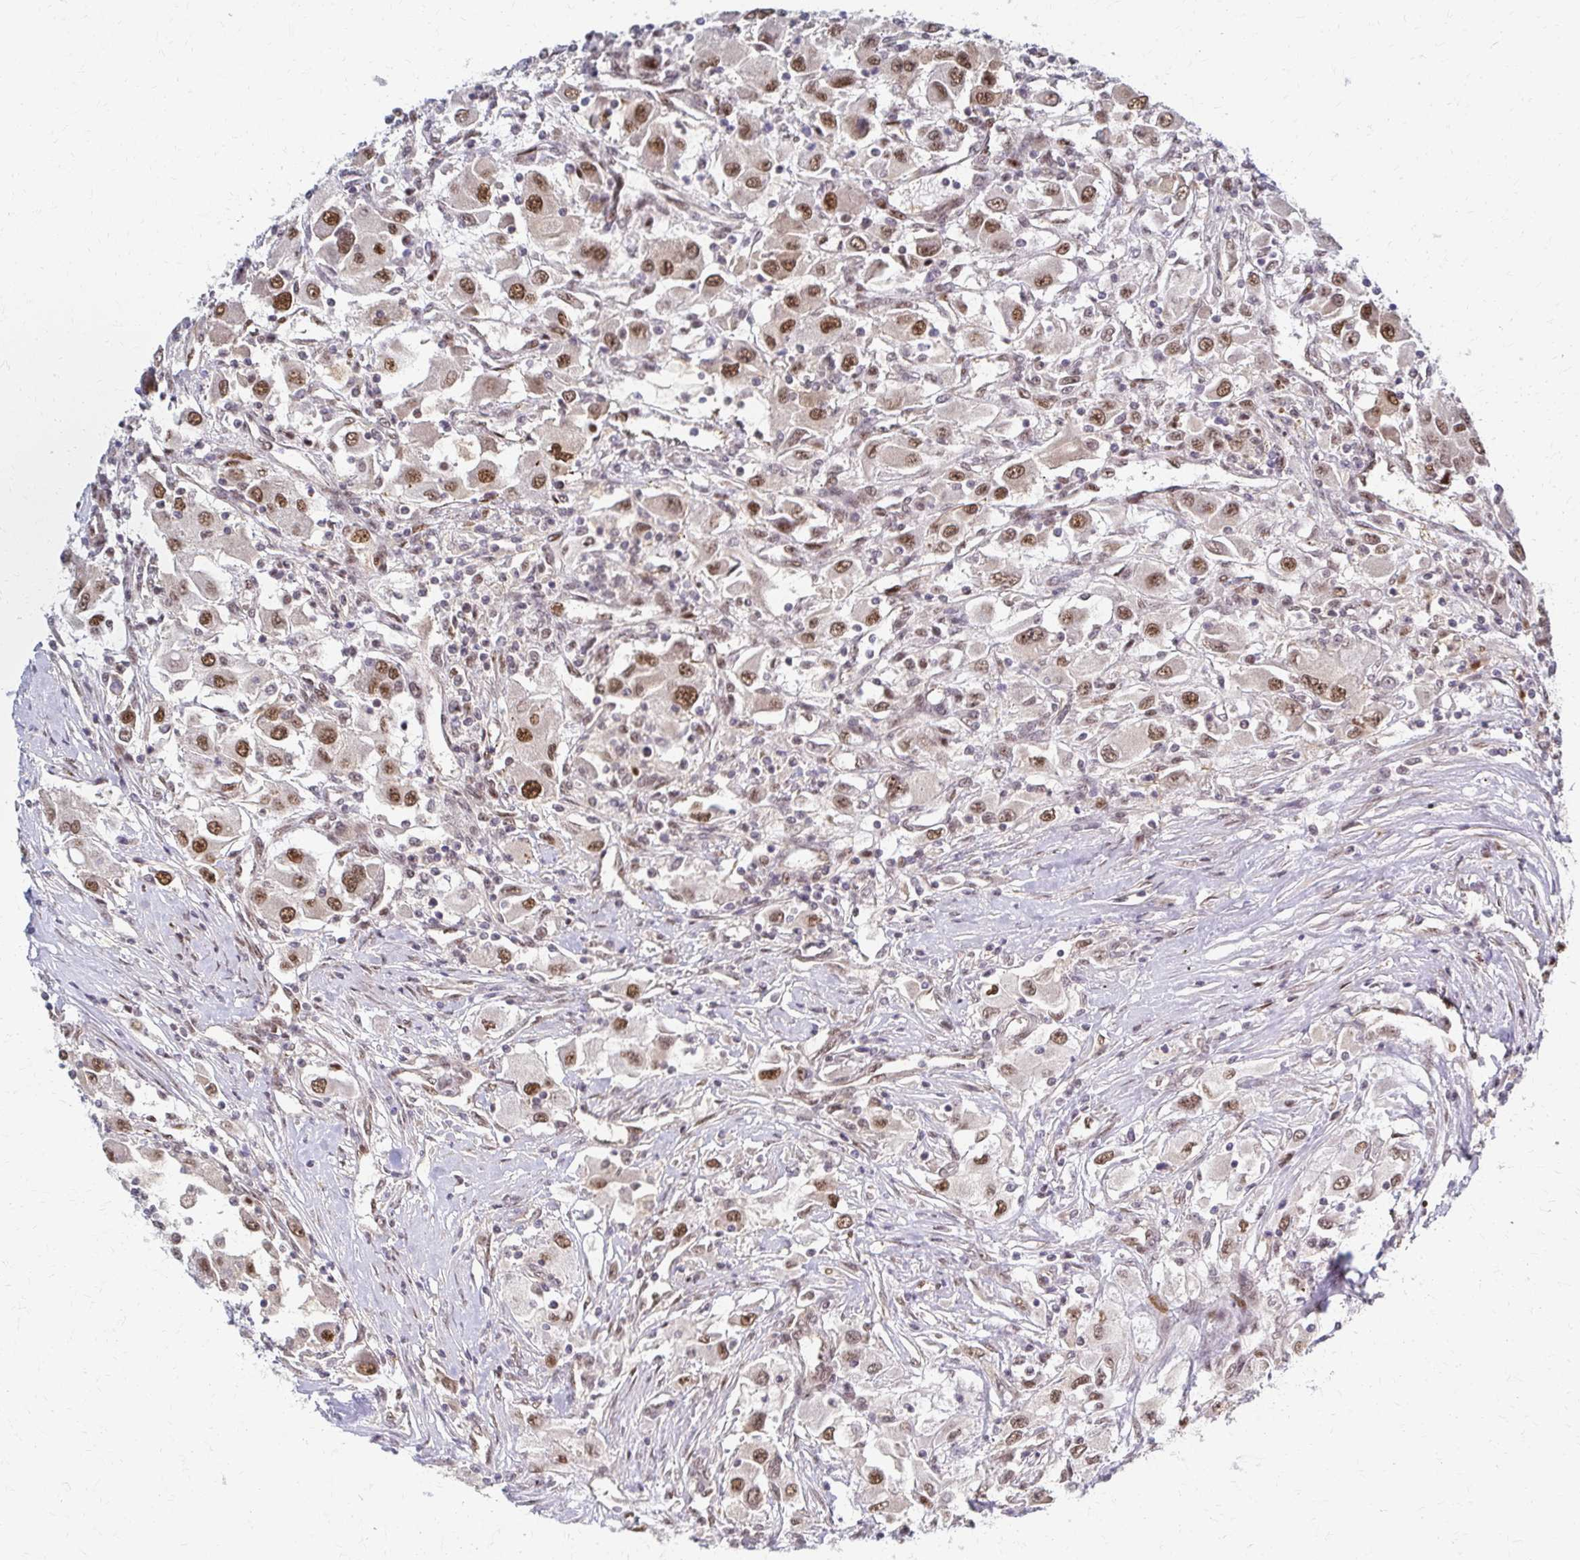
{"staining": {"intensity": "moderate", "quantity": ">75%", "location": "nuclear"}, "tissue": "renal cancer", "cell_type": "Tumor cells", "image_type": "cancer", "snomed": [{"axis": "morphology", "description": "Adenocarcinoma, NOS"}, {"axis": "topography", "description": "Kidney"}], "caption": "Adenocarcinoma (renal) was stained to show a protein in brown. There is medium levels of moderate nuclear positivity in approximately >75% of tumor cells.", "gene": "PSMD7", "patient": {"sex": "female", "age": 67}}